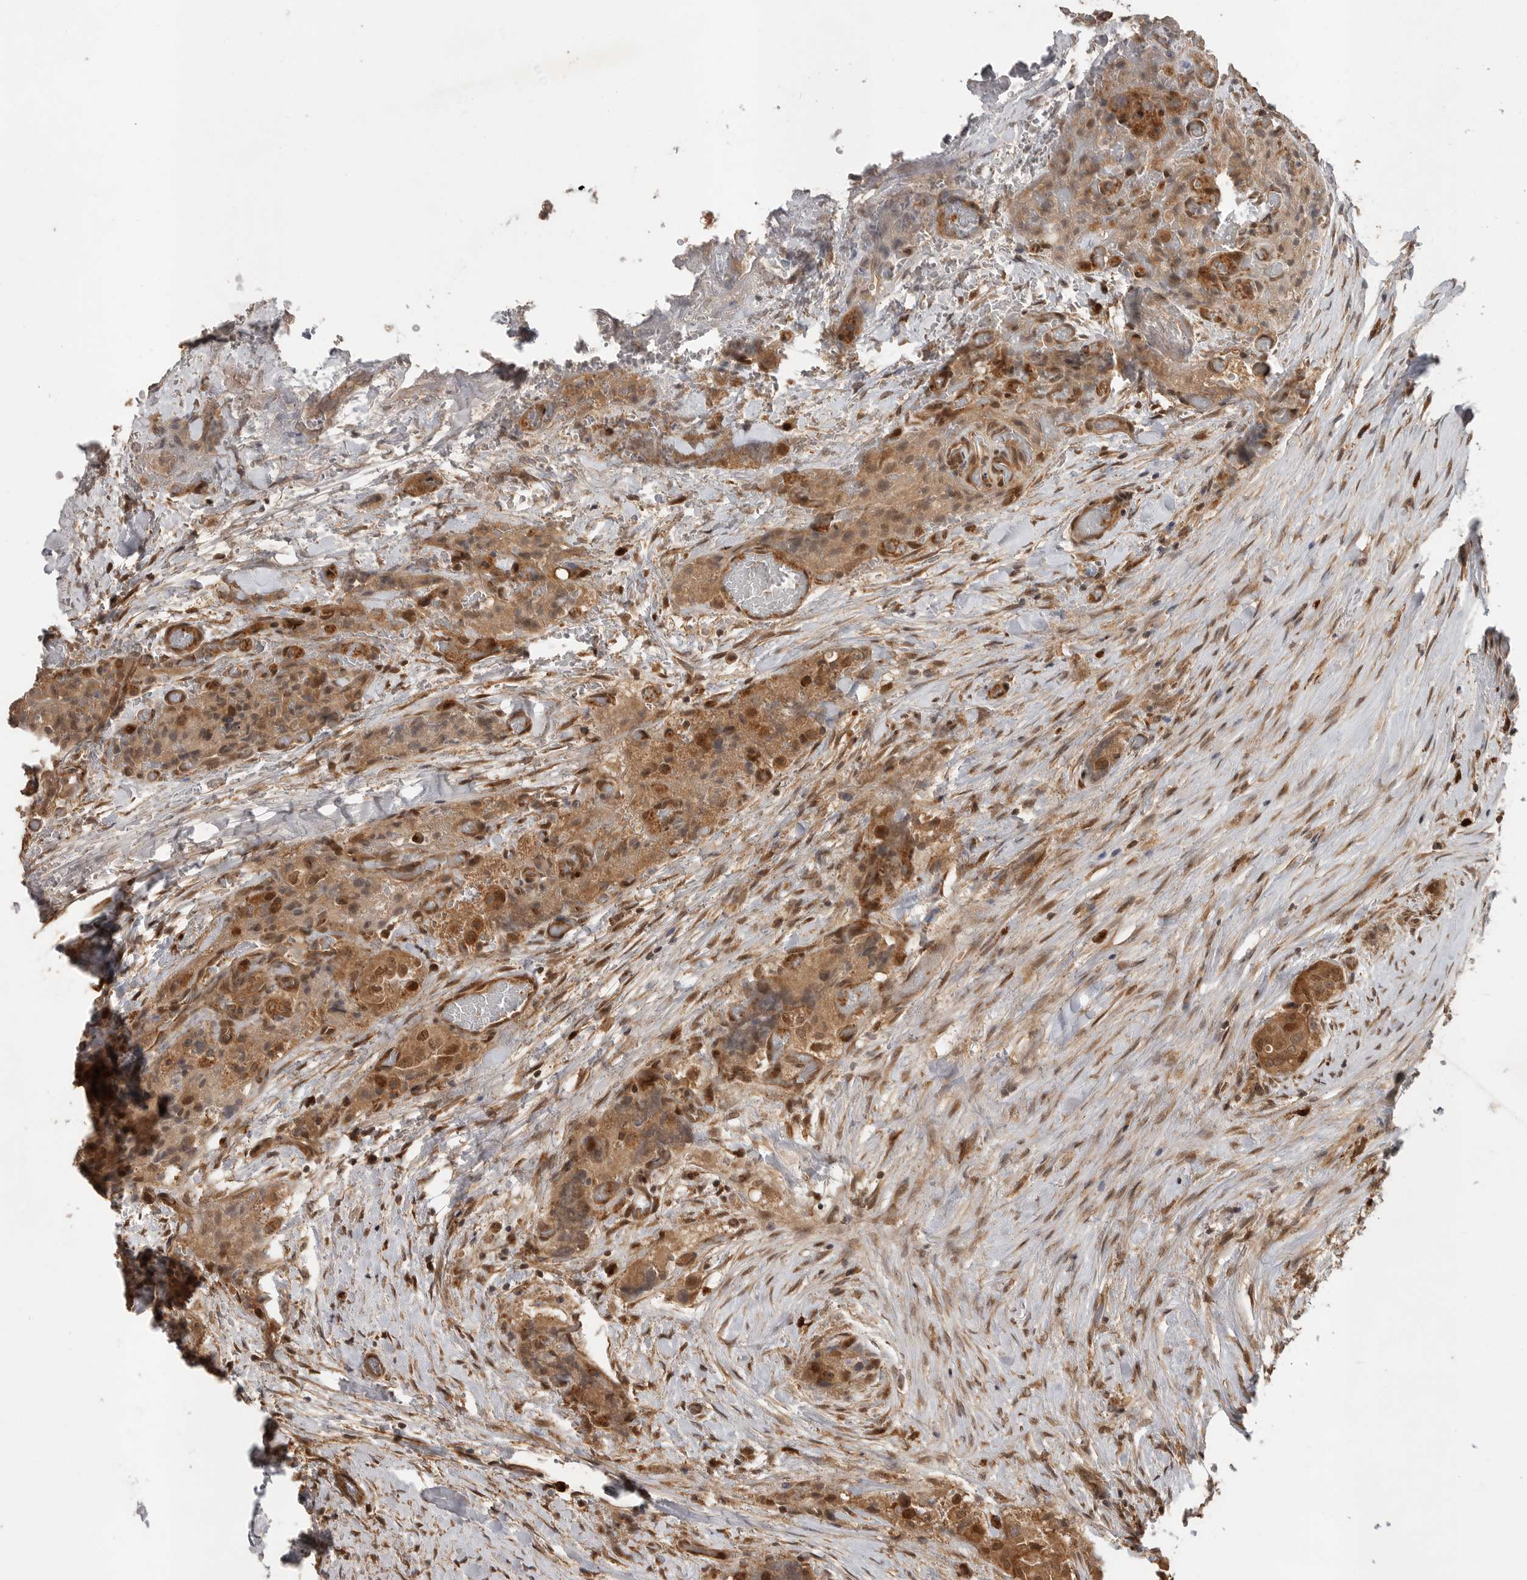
{"staining": {"intensity": "moderate", "quantity": ">75%", "location": "cytoplasmic/membranous,nuclear"}, "tissue": "thyroid cancer", "cell_type": "Tumor cells", "image_type": "cancer", "snomed": [{"axis": "morphology", "description": "Papillary adenocarcinoma, NOS"}, {"axis": "topography", "description": "Thyroid gland"}], "caption": "Human thyroid cancer (papillary adenocarcinoma) stained with a brown dye exhibits moderate cytoplasmic/membranous and nuclear positive staining in about >75% of tumor cells.", "gene": "OSBPL9", "patient": {"sex": "female", "age": 59}}